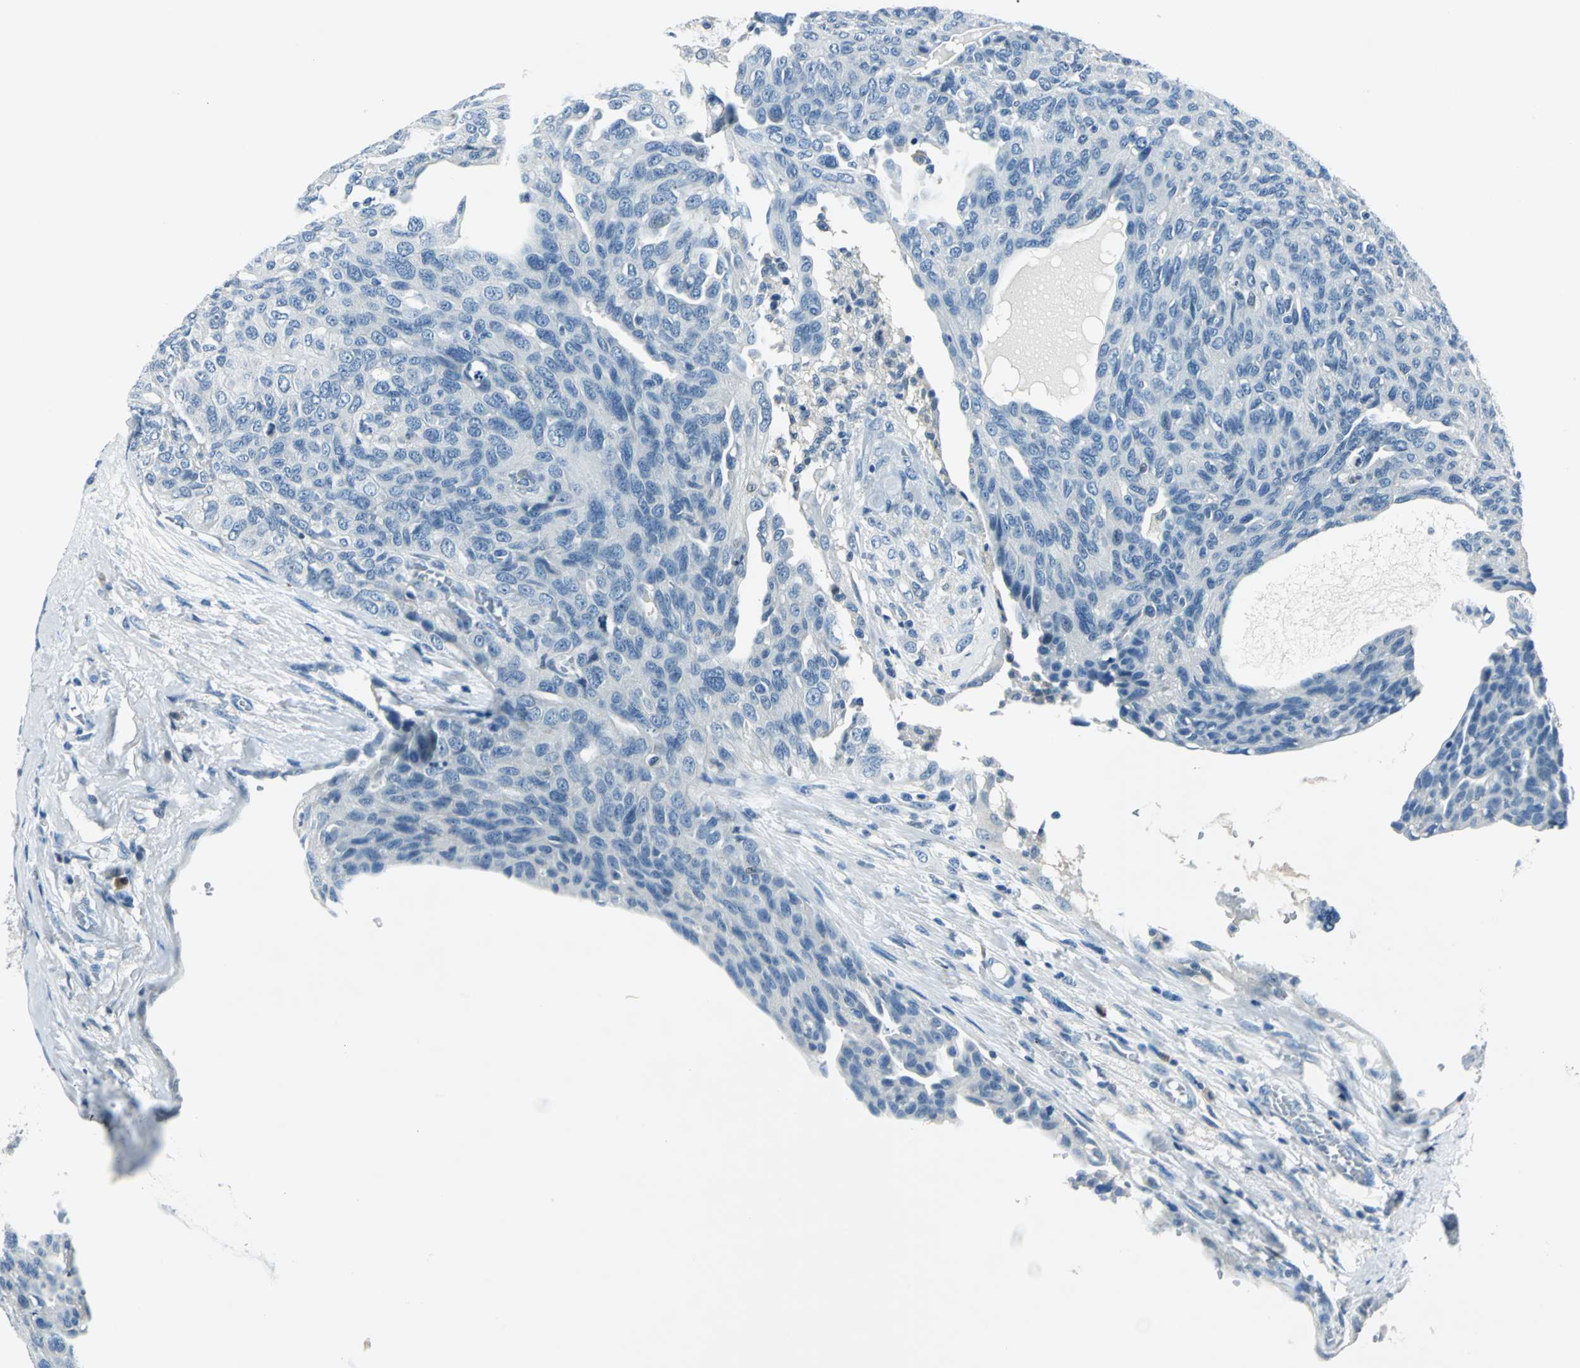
{"staining": {"intensity": "negative", "quantity": "none", "location": "none"}, "tissue": "ovarian cancer", "cell_type": "Tumor cells", "image_type": "cancer", "snomed": [{"axis": "morphology", "description": "Carcinoma, endometroid"}, {"axis": "topography", "description": "Ovary"}], "caption": "Tumor cells are negative for protein expression in human ovarian cancer (endometroid carcinoma).", "gene": "AKR1A1", "patient": {"sex": "female", "age": 60}}